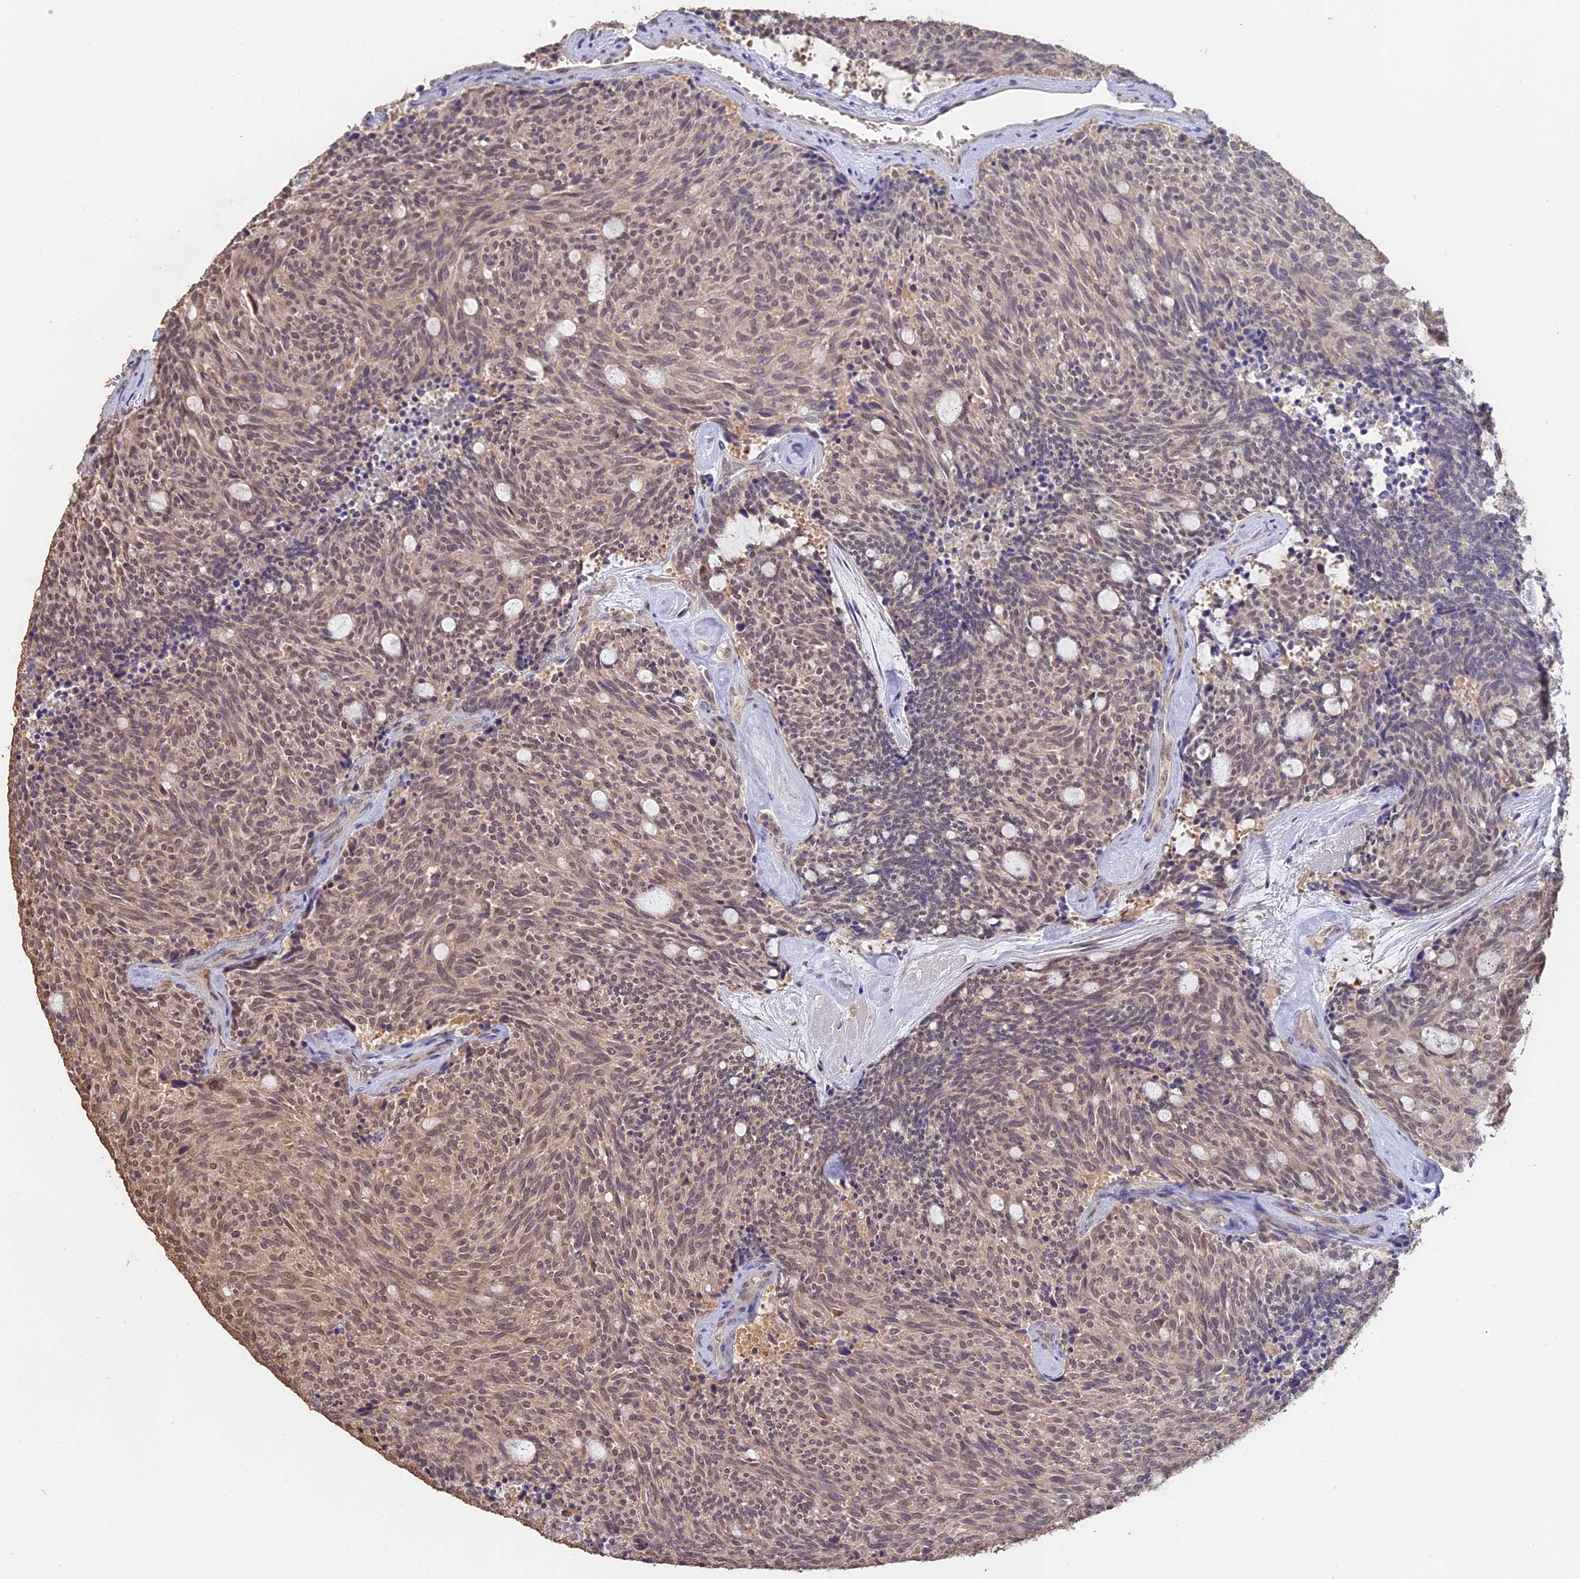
{"staining": {"intensity": "weak", "quantity": ">75%", "location": "nuclear"}, "tissue": "carcinoid", "cell_type": "Tumor cells", "image_type": "cancer", "snomed": [{"axis": "morphology", "description": "Carcinoid, malignant, NOS"}, {"axis": "topography", "description": "Pancreas"}], "caption": "Immunohistochemical staining of malignant carcinoid displays low levels of weak nuclear protein expression in about >75% of tumor cells.", "gene": "PSMC6", "patient": {"sex": "female", "age": 54}}